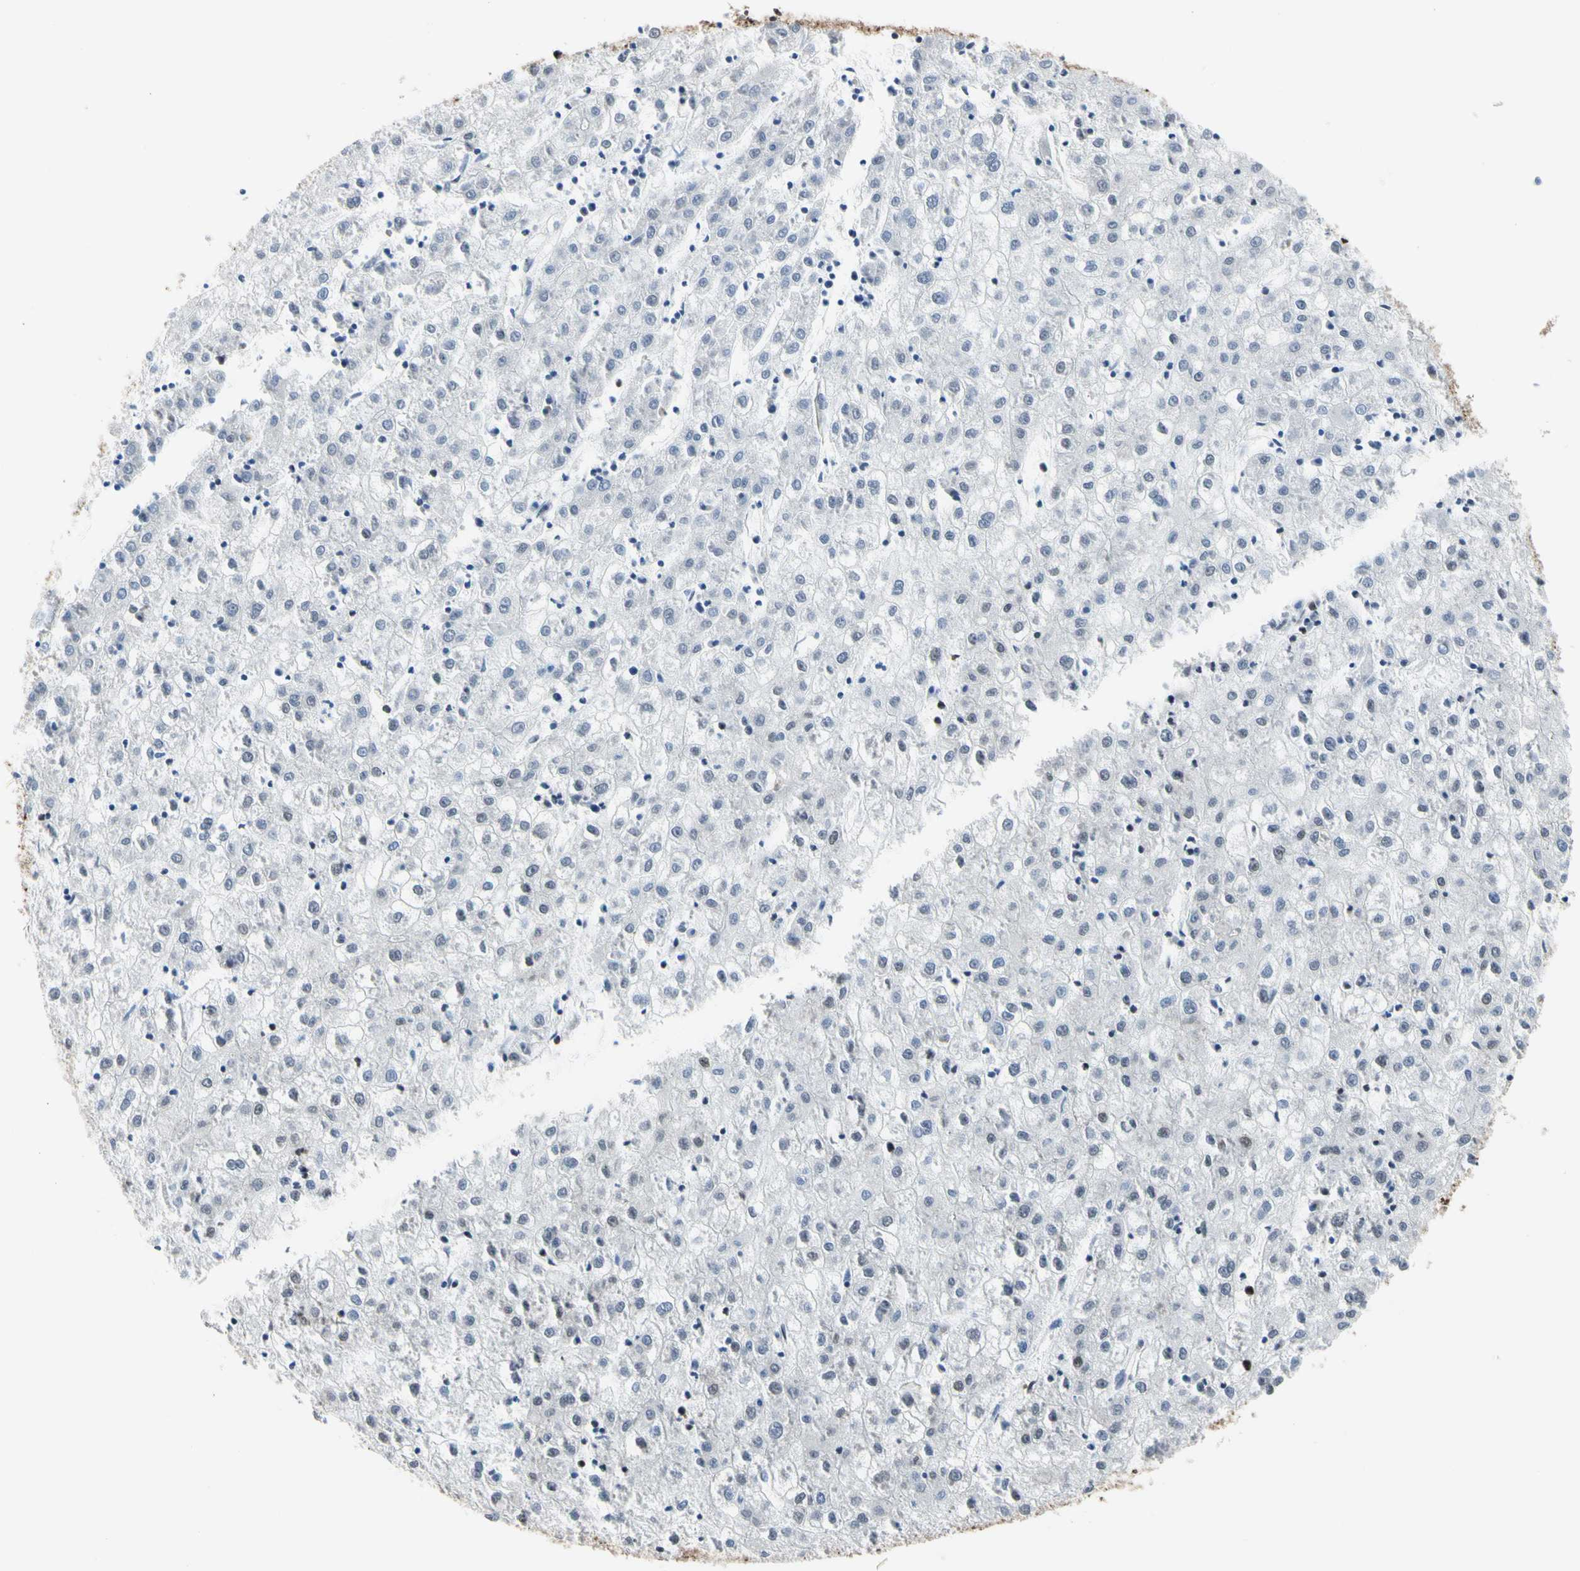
{"staining": {"intensity": "negative", "quantity": "none", "location": "none"}, "tissue": "liver cancer", "cell_type": "Tumor cells", "image_type": "cancer", "snomed": [{"axis": "morphology", "description": "Carcinoma, Hepatocellular, NOS"}, {"axis": "topography", "description": "Liver"}], "caption": "IHC micrograph of neoplastic tissue: human liver cancer (hepatocellular carcinoma) stained with DAB (3,3'-diaminobenzidine) displays no significant protein staining in tumor cells.", "gene": "HNRNPK", "patient": {"sex": "male", "age": 72}}